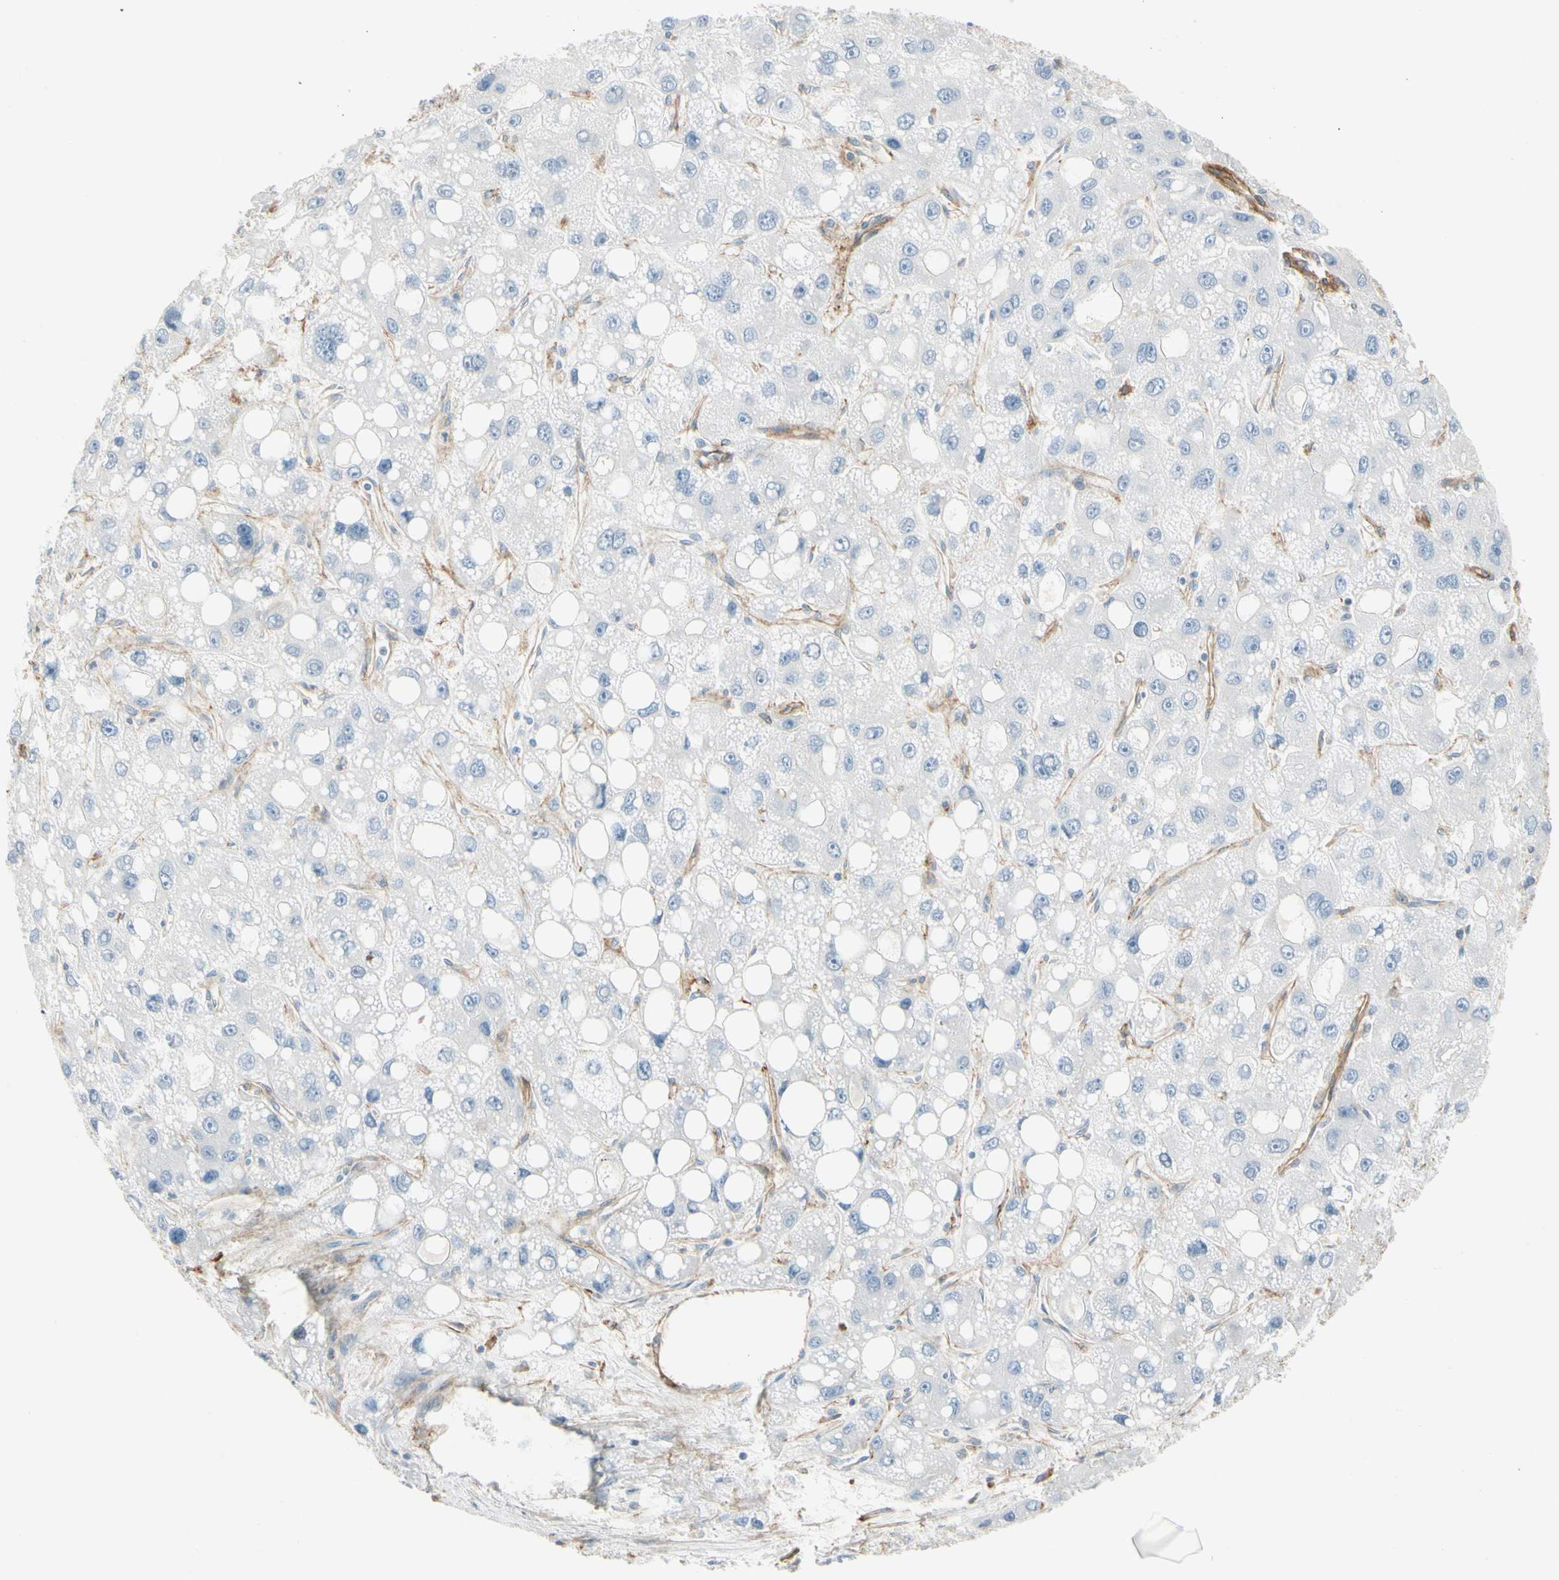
{"staining": {"intensity": "negative", "quantity": "none", "location": "none"}, "tissue": "liver cancer", "cell_type": "Tumor cells", "image_type": "cancer", "snomed": [{"axis": "morphology", "description": "Carcinoma, Hepatocellular, NOS"}, {"axis": "topography", "description": "Liver"}], "caption": "An image of liver cancer stained for a protein reveals no brown staining in tumor cells.", "gene": "ITGA3", "patient": {"sex": "male", "age": 55}}